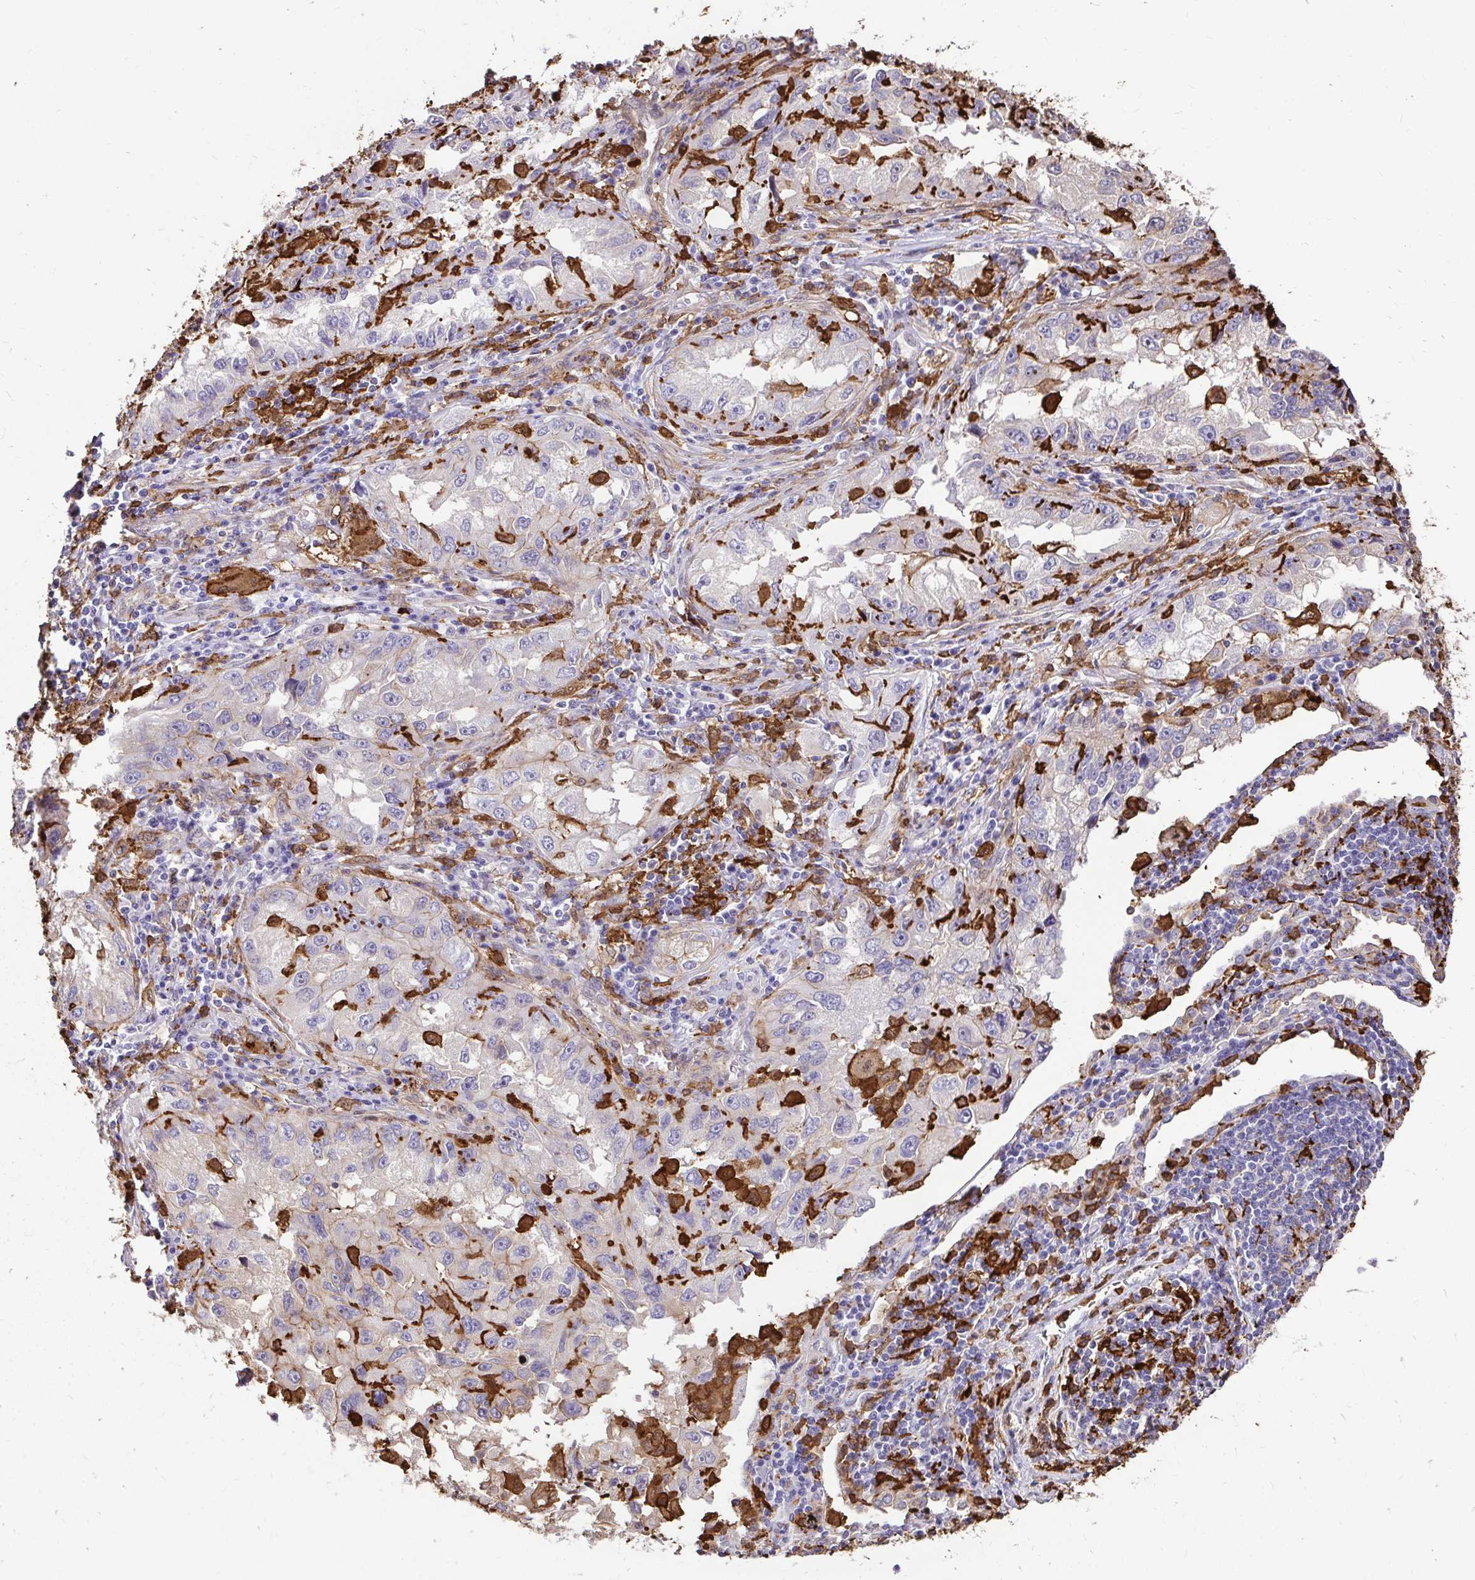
{"staining": {"intensity": "negative", "quantity": "none", "location": "none"}, "tissue": "lung cancer", "cell_type": "Tumor cells", "image_type": "cancer", "snomed": [{"axis": "morphology", "description": "Adenocarcinoma, NOS"}, {"axis": "topography", "description": "Lung"}], "caption": "Immunohistochemical staining of human lung cancer reveals no significant positivity in tumor cells.", "gene": "GSN", "patient": {"sex": "female", "age": 73}}